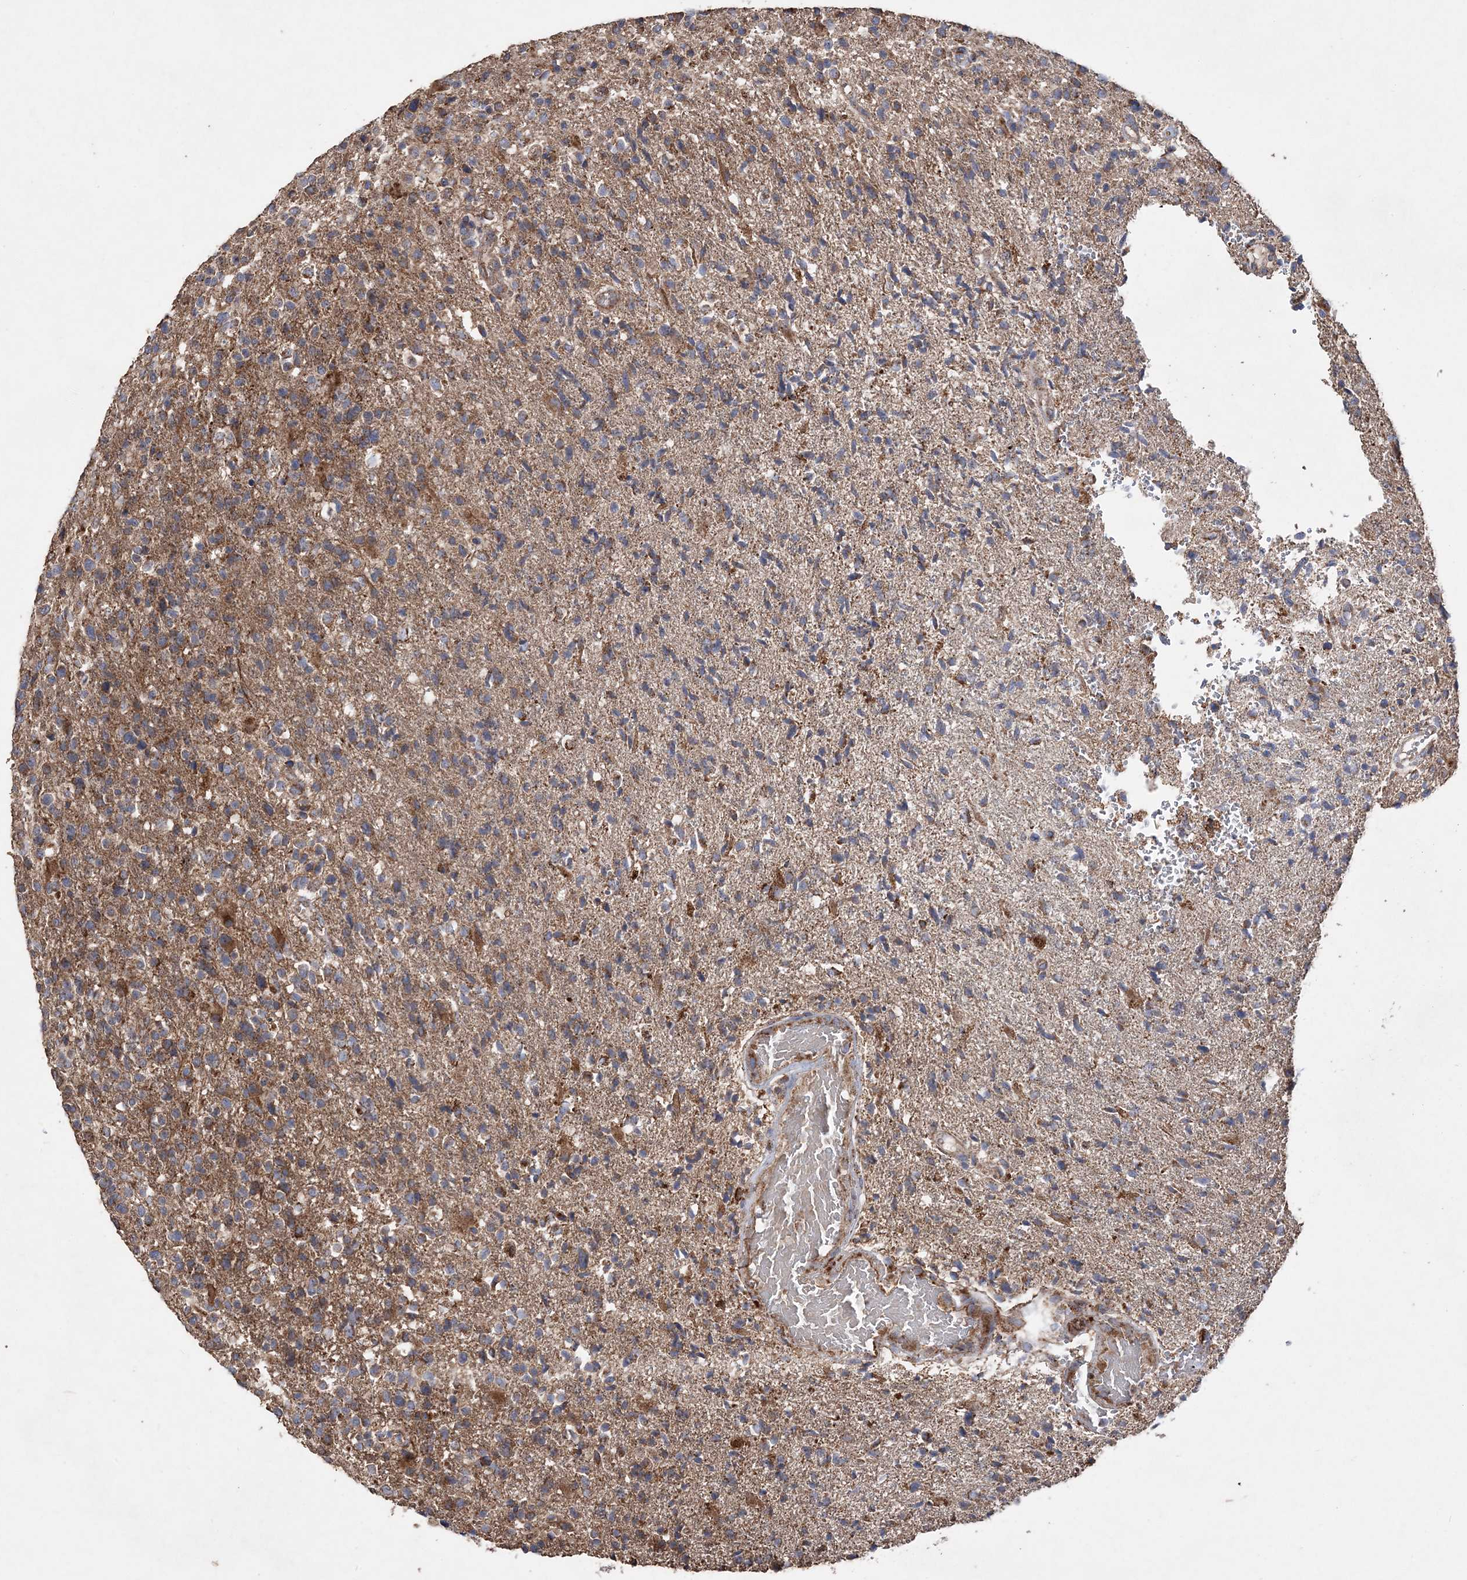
{"staining": {"intensity": "moderate", "quantity": "<25%", "location": "cytoplasmic/membranous"}, "tissue": "glioma", "cell_type": "Tumor cells", "image_type": "cancer", "snomed": [{"axis": "morphology", "description": "Glioma, malignant, High grade"}, {"axis": "topography", "description": "Brain"}], "caption": "A brown stain shows moderate cytoplasmic/membranous positivity of a protein in malignant glioma (high-grade) tumor cells.", "gene": "POC5", "patient": {"sex": "male", "age": 72}}